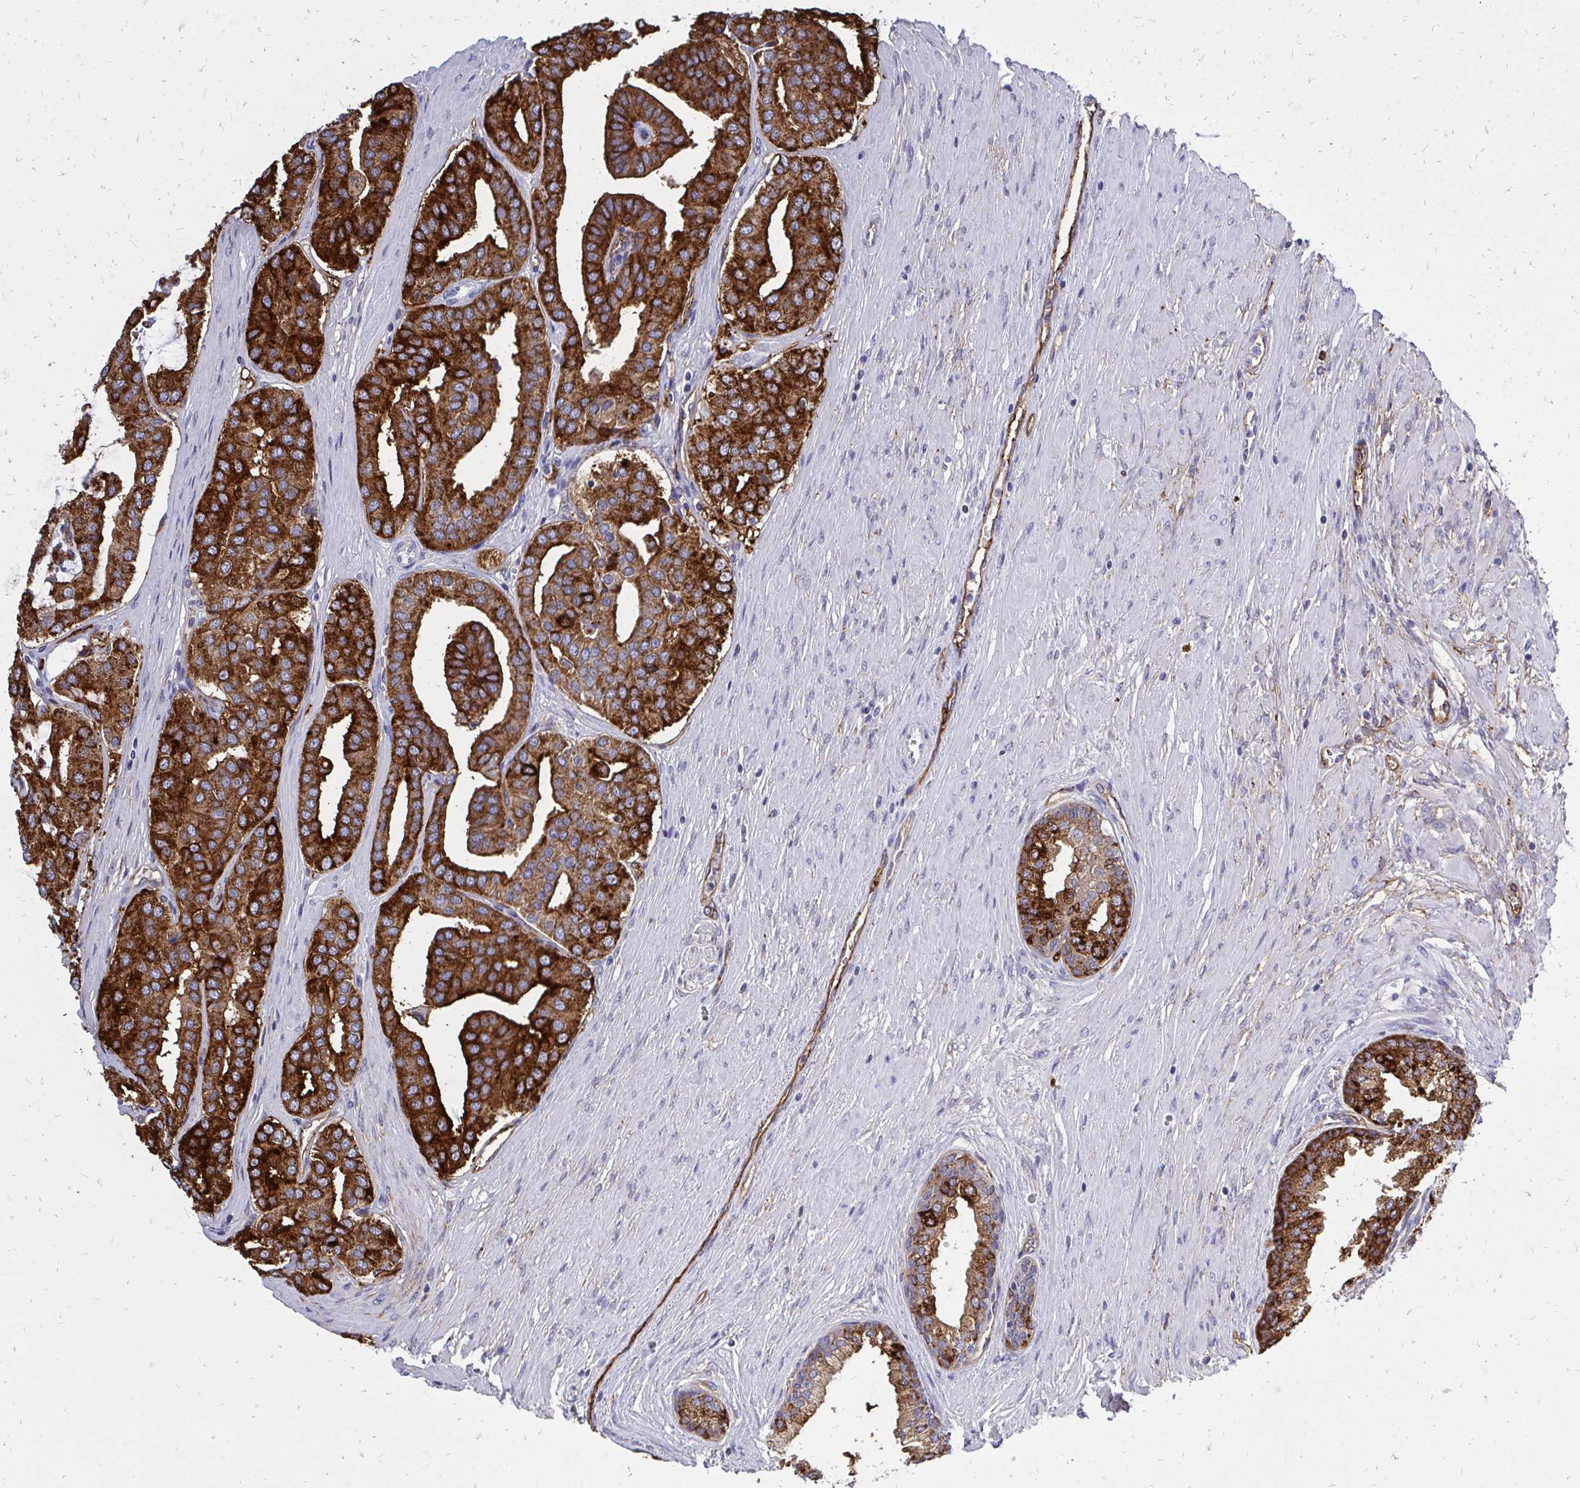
{"staining": {"intensity": "strong", "quantity": ">75%", "location": "cytoplasmic/membranous"}, "tissue": "prostate cancer", "cell_type": "Tumor cells", "image_type": "cancer", "snomed": [{"axis": "morphology", "description": "Adenocarcinoma, High grade"}, {"axis": "topography", "description": "Prostate"}], "caption": "Immunohistochemical staining of high-grade adenocarcinoma (prostate) demonstrates high levels of strong cytoplasmic/membranous staining in approximately >75% of tumor cells. (DAB (3,3'-diaminobenzidine) = brown stain, brightfield microscopy at high magnification).", "gene": "MARCKSL1", "patient": {"sex": "male", "age": 58}}